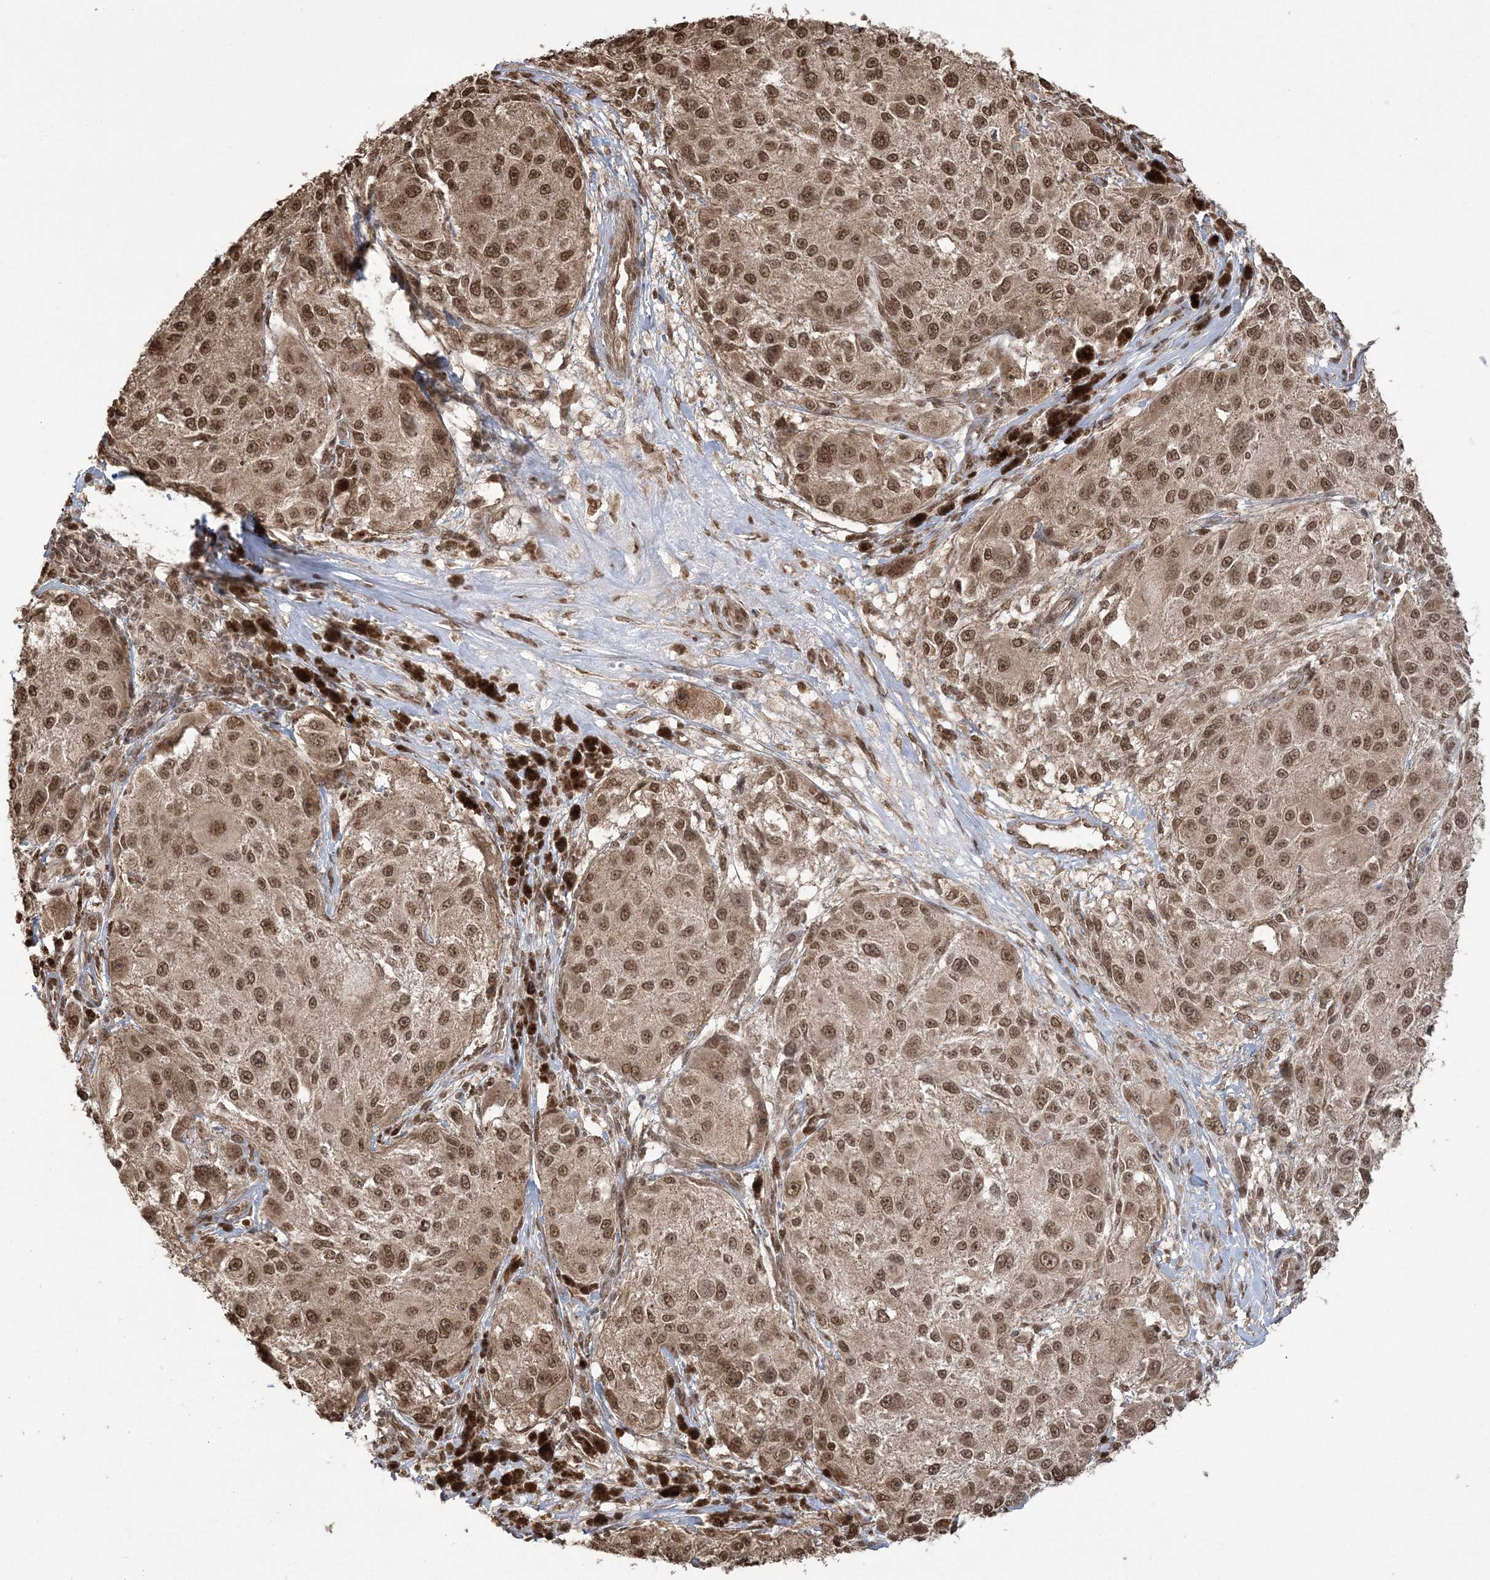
{"staining": {"intensity": "moderate", "quantity": ">75%", "location": "nuclear"}, "tissue": "melanoma", "cell_type": "Tumor cells", "image_type": "cancer", "snomed": [{"axis": "morphology", "description": "Necrosis, NOS"}, {"axis": "morphology", "description": "Malignant melanoma, NOS"}, {"axis": "topography", "description": "Skin"}], "caption": "This image shows IHC staining of human melanoma, with medium moderate nuclear expression in approximately >75% of tumor cells.", "gene": "ZNF839", "patient": {"sex": "female", "age": 87}}